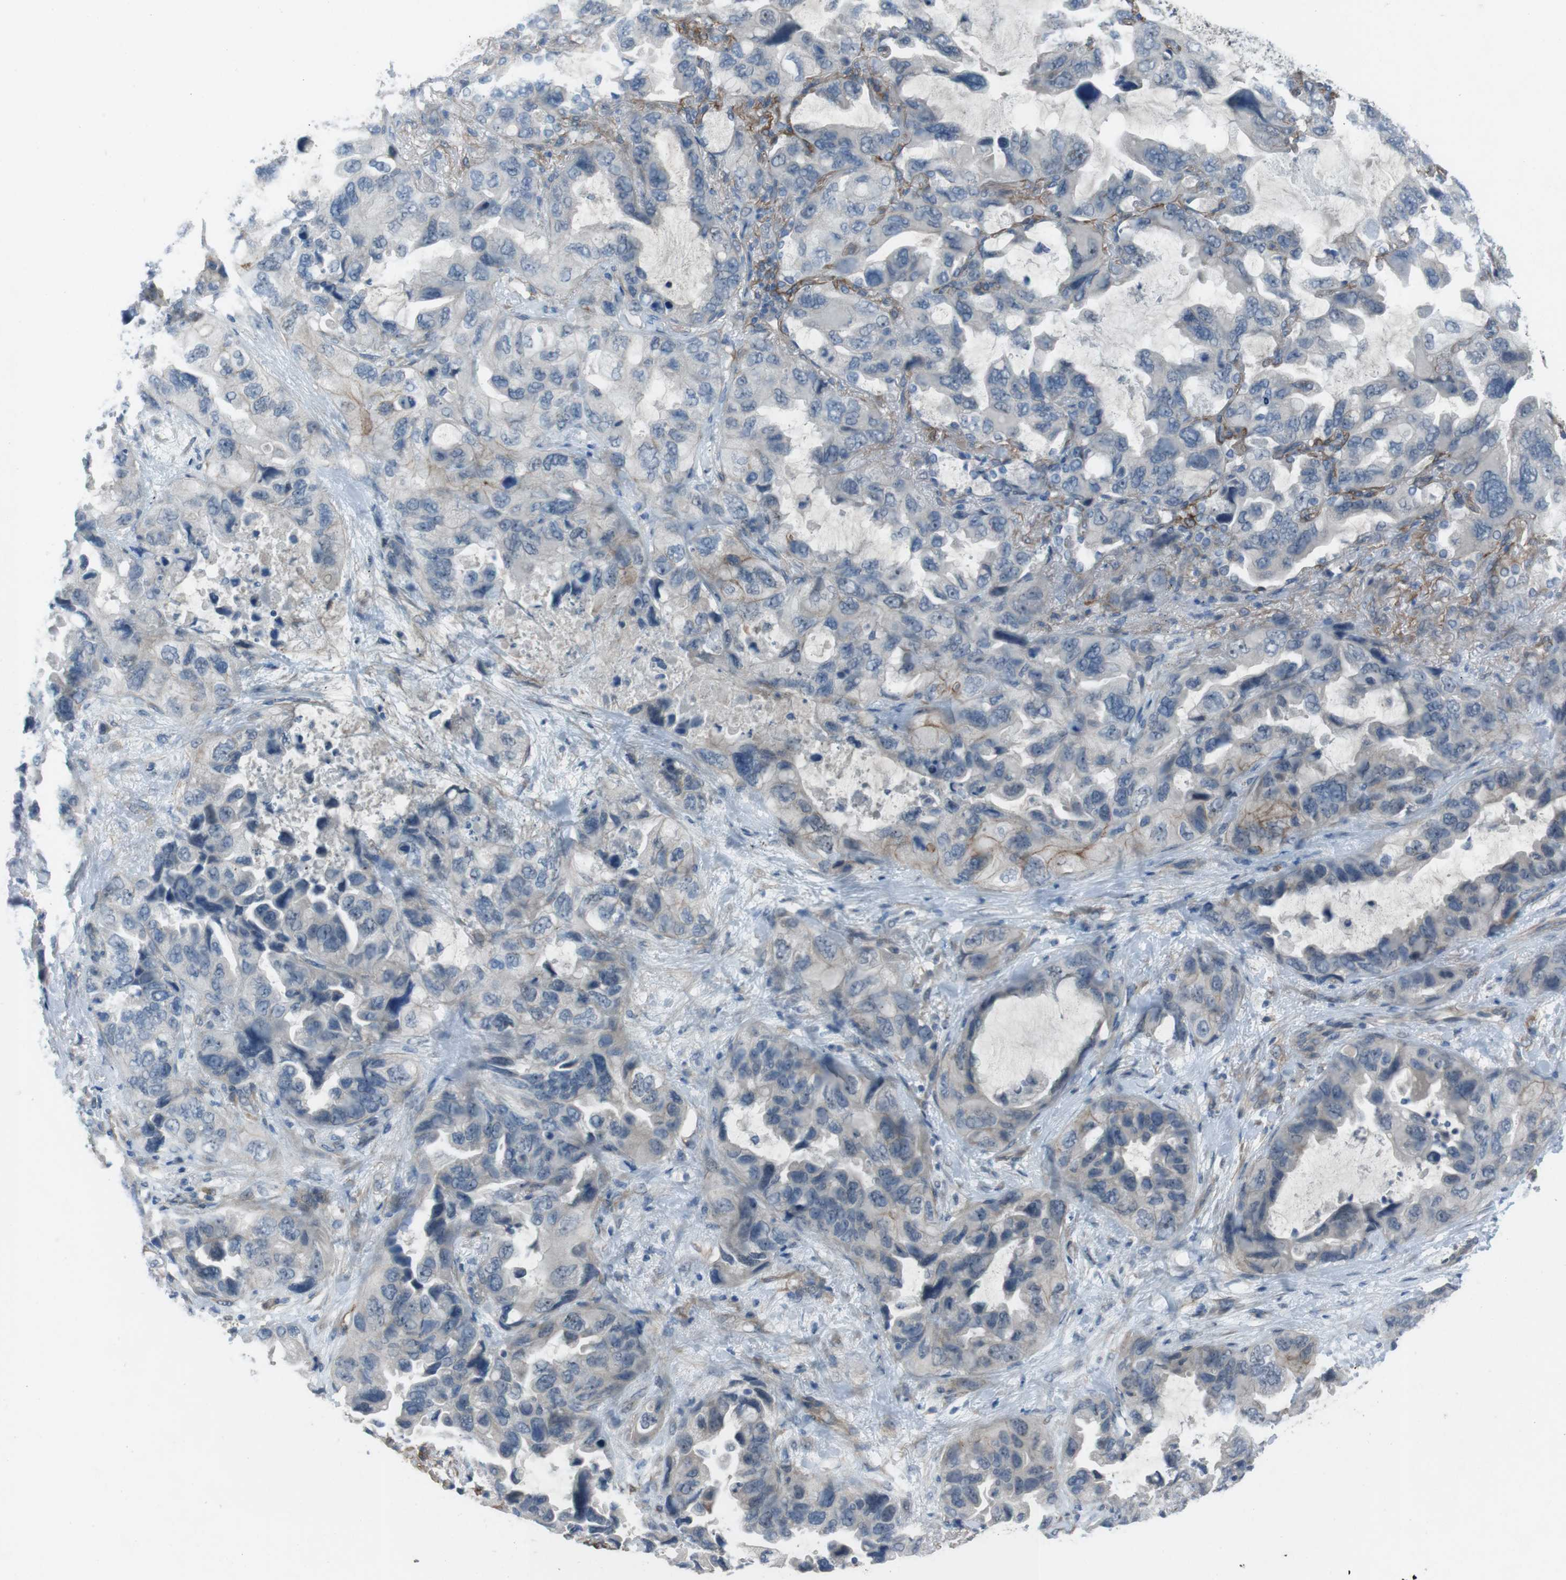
{"staining": {"intensity": "weak", "quantity": "<25%", "location": "cytoplasmic/membranous"}, "tissue": "lung cancer", "cell_type": "Tumor cells", "image_type": "cancer", "snomed": [{"axis": "morphology", "description": "Squamous cell carcinoma, NOS"}, {"axis": "topography", "description": "Lung"}], "caption": "High power microscopy image of an immunohistochemistry photomicrograph of lung squamous cell carcinoma, revealing no significant staining in tumor cells.", "gene": "ANK2", "patient": {"sex": "female", "age": 73}}